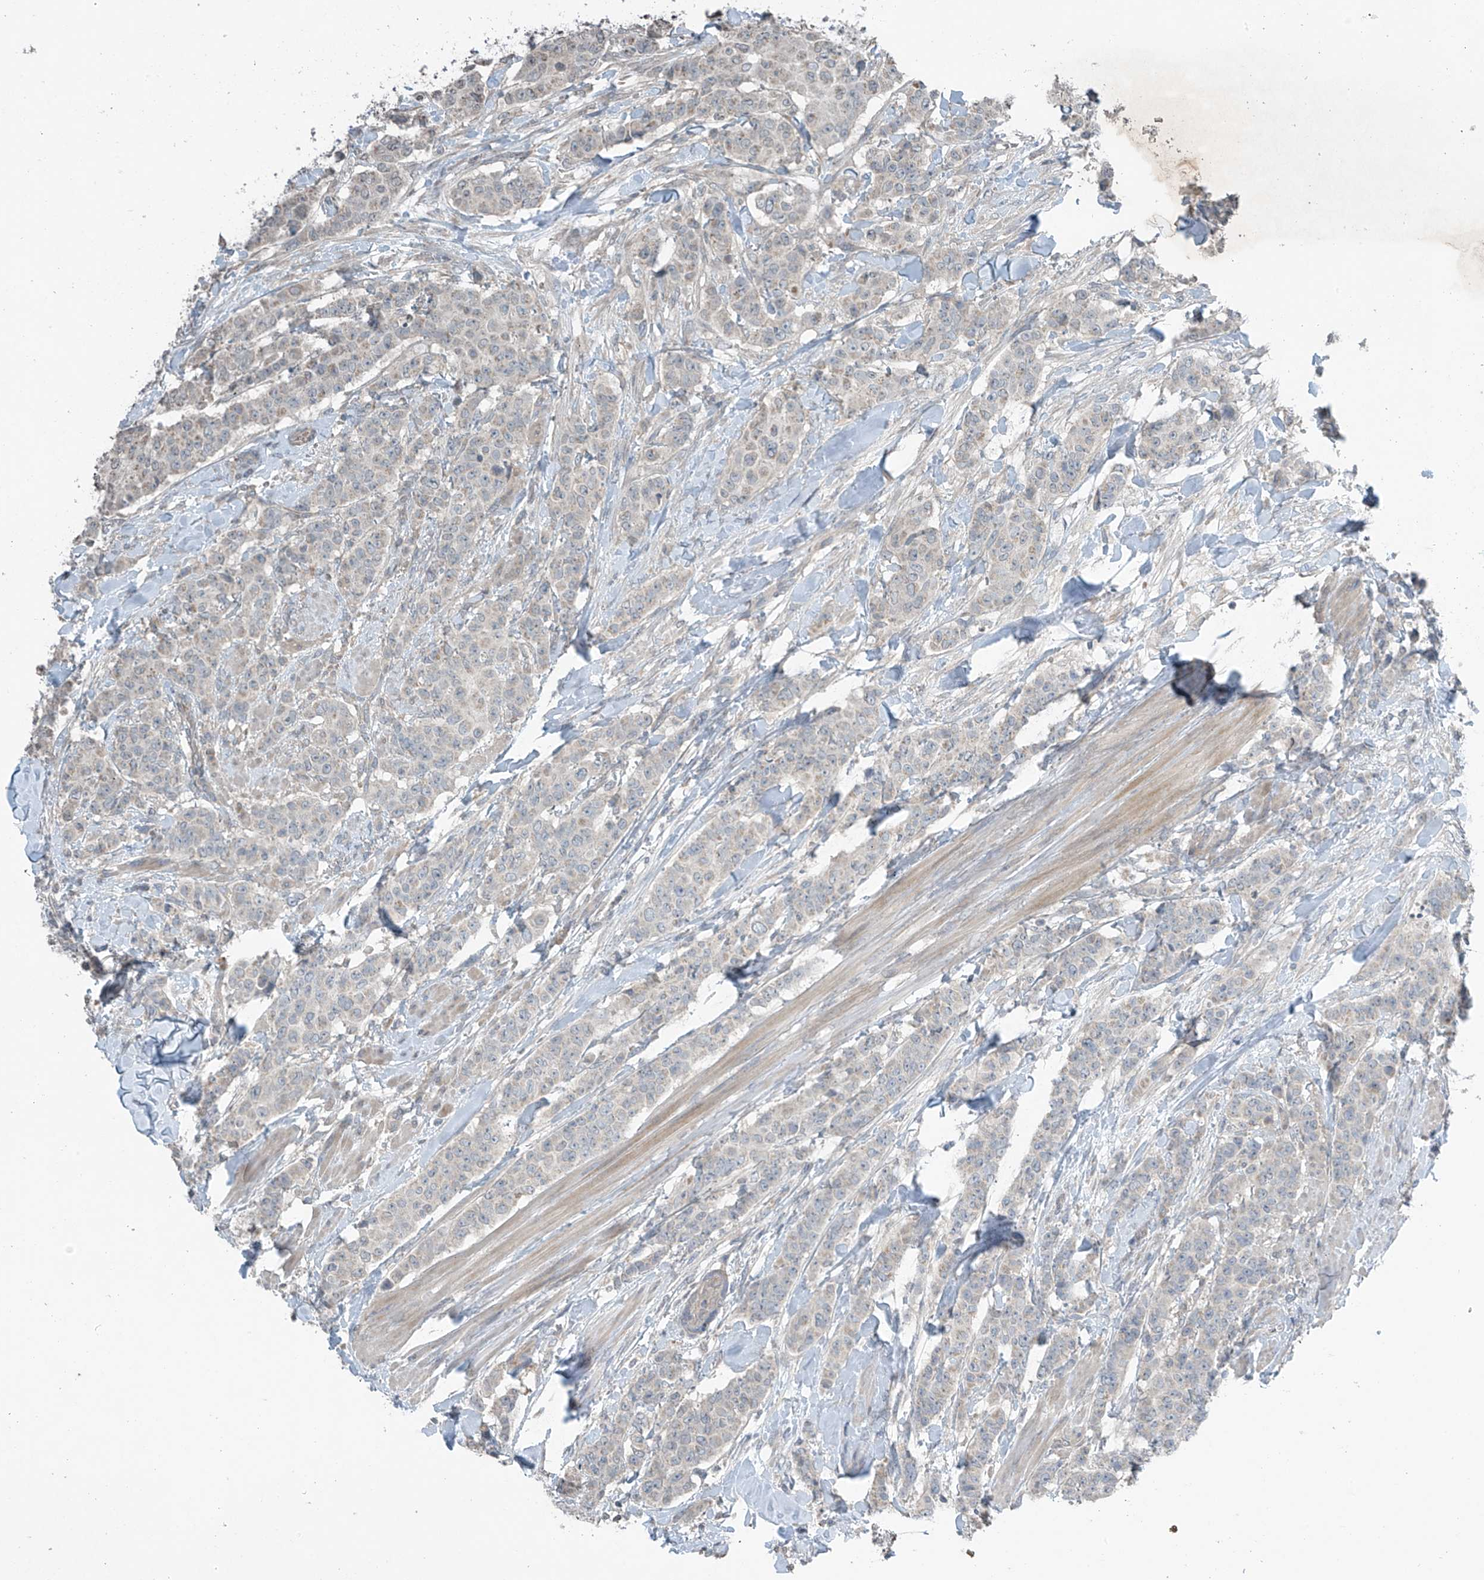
{"staining": {"intensity": "negative", "quantity": "none", "location": "none"}, "tissue": "breast cancer", "cell_type": "Tumor cells", "image_type": "cancer", "snomed": [{"axis": "morphology", "description": "Duct carcinoma"}, {"axis": "topography", "description": "Breast"}], "caption": "This histopathology image is of breast cancer stained with immunohistochemistry (IHC) to label a protein in brown with the nuclei are counter-stained blue. There is no positivity in tumor cells.", "gene": "HOXA11", "patient": {"sex": "female", "age": 40}}